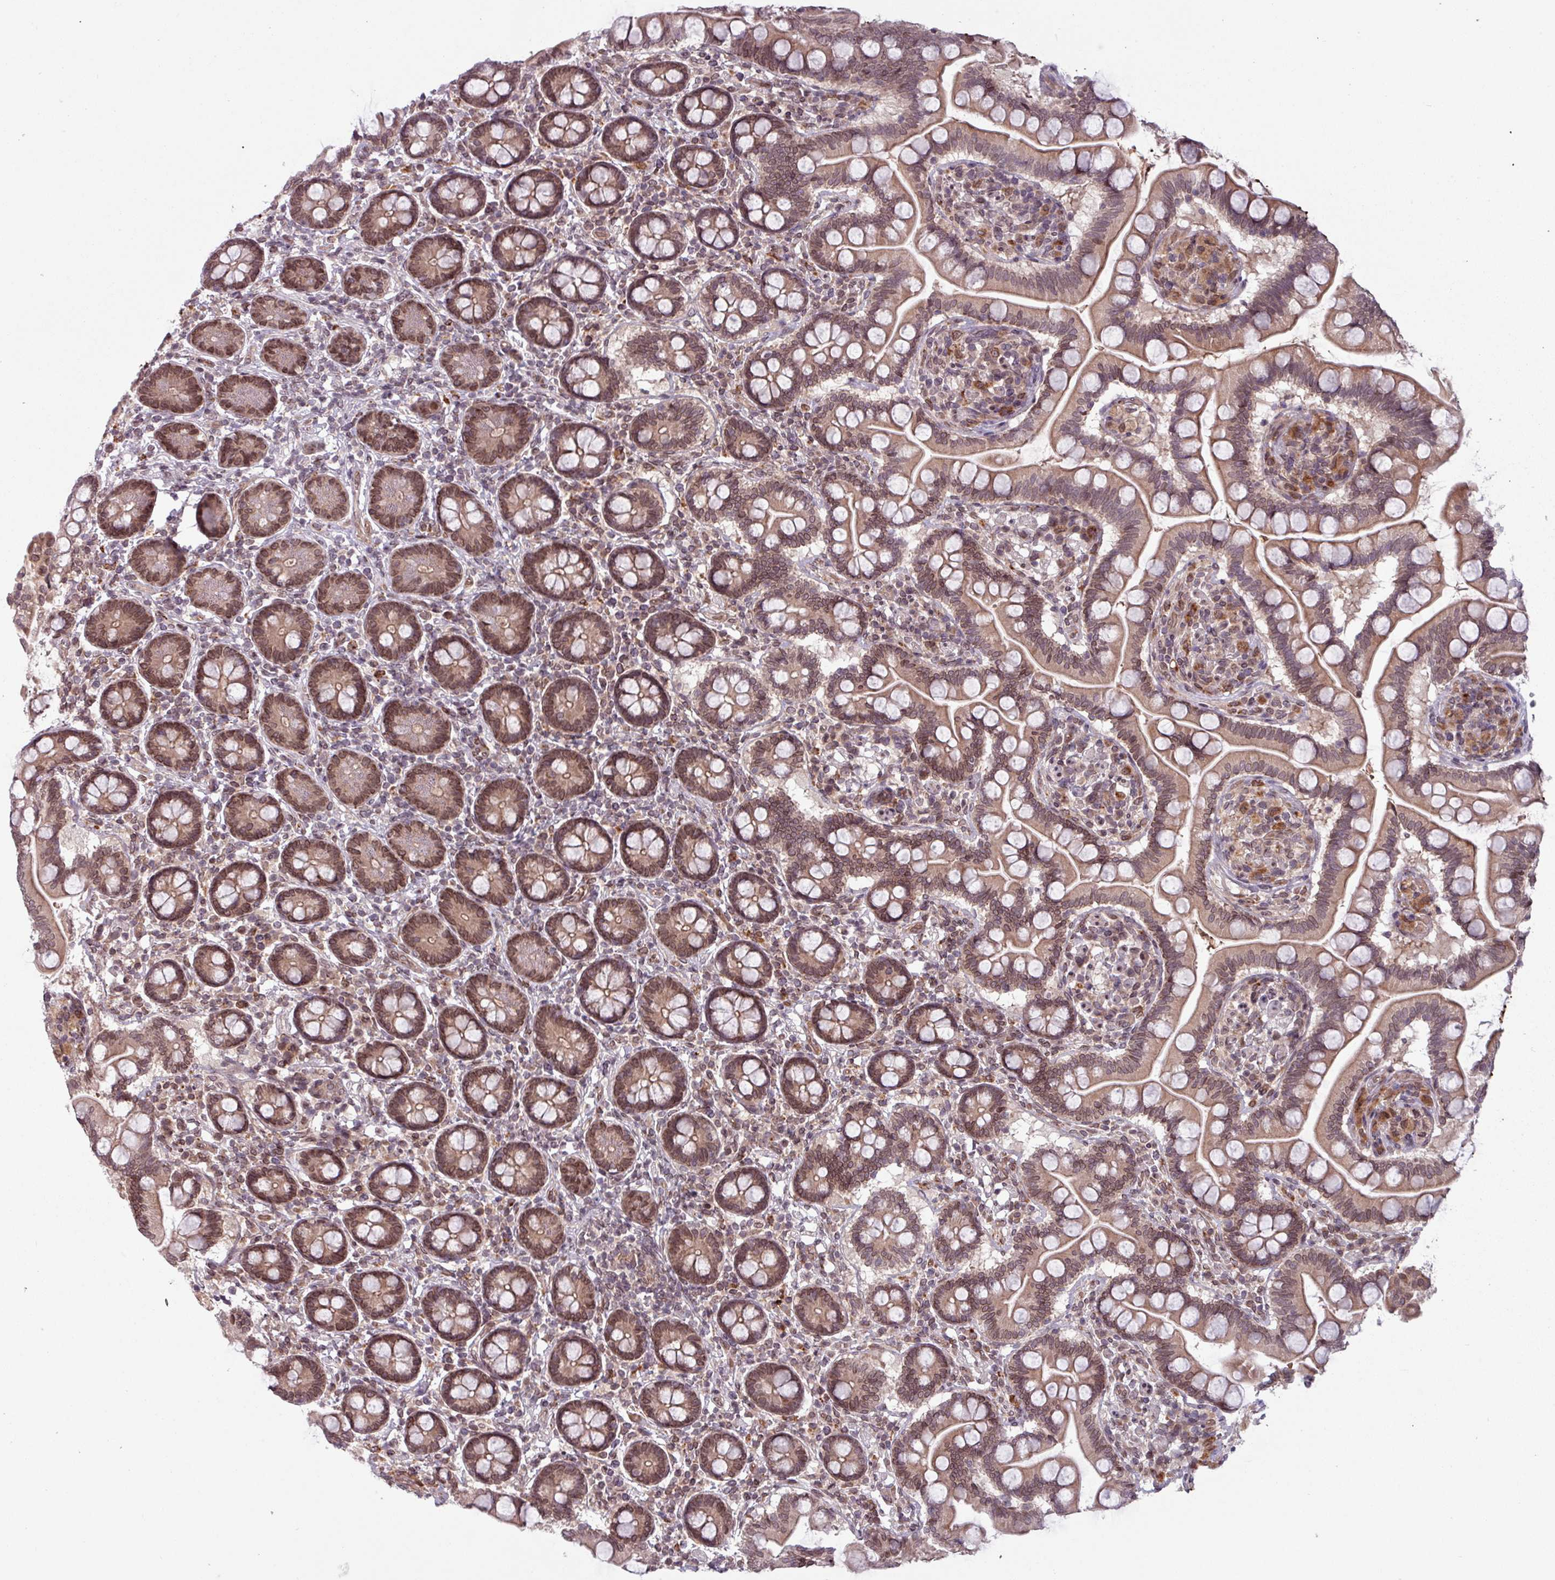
{"staining": {"intensity": "moderate", "quantity": ">75%", "location": "cytoplasmic/membranous,nuclear"}, "tissue": "small intestine", "cell_type": "Glandular cells", "image_type": "normal", "snomed": [{"axis": "morphology", "description": "Normal tissue, NOS"}, {"axis": "topography", "description": "Small intestine"}], "caption": "Immunohistochemical staining of unremarkable human small intestine shows >75% levels of moderate cytoplasmic/membranous,nuclear protein expression in about >75% of glandular cells. The staining was performed using DAB, with brown indicating positive protein expression. Nuclei are stained blue with hematoxylin.", "gene": "RBM4B", "patient": {"sex": "female", "age": 64}}